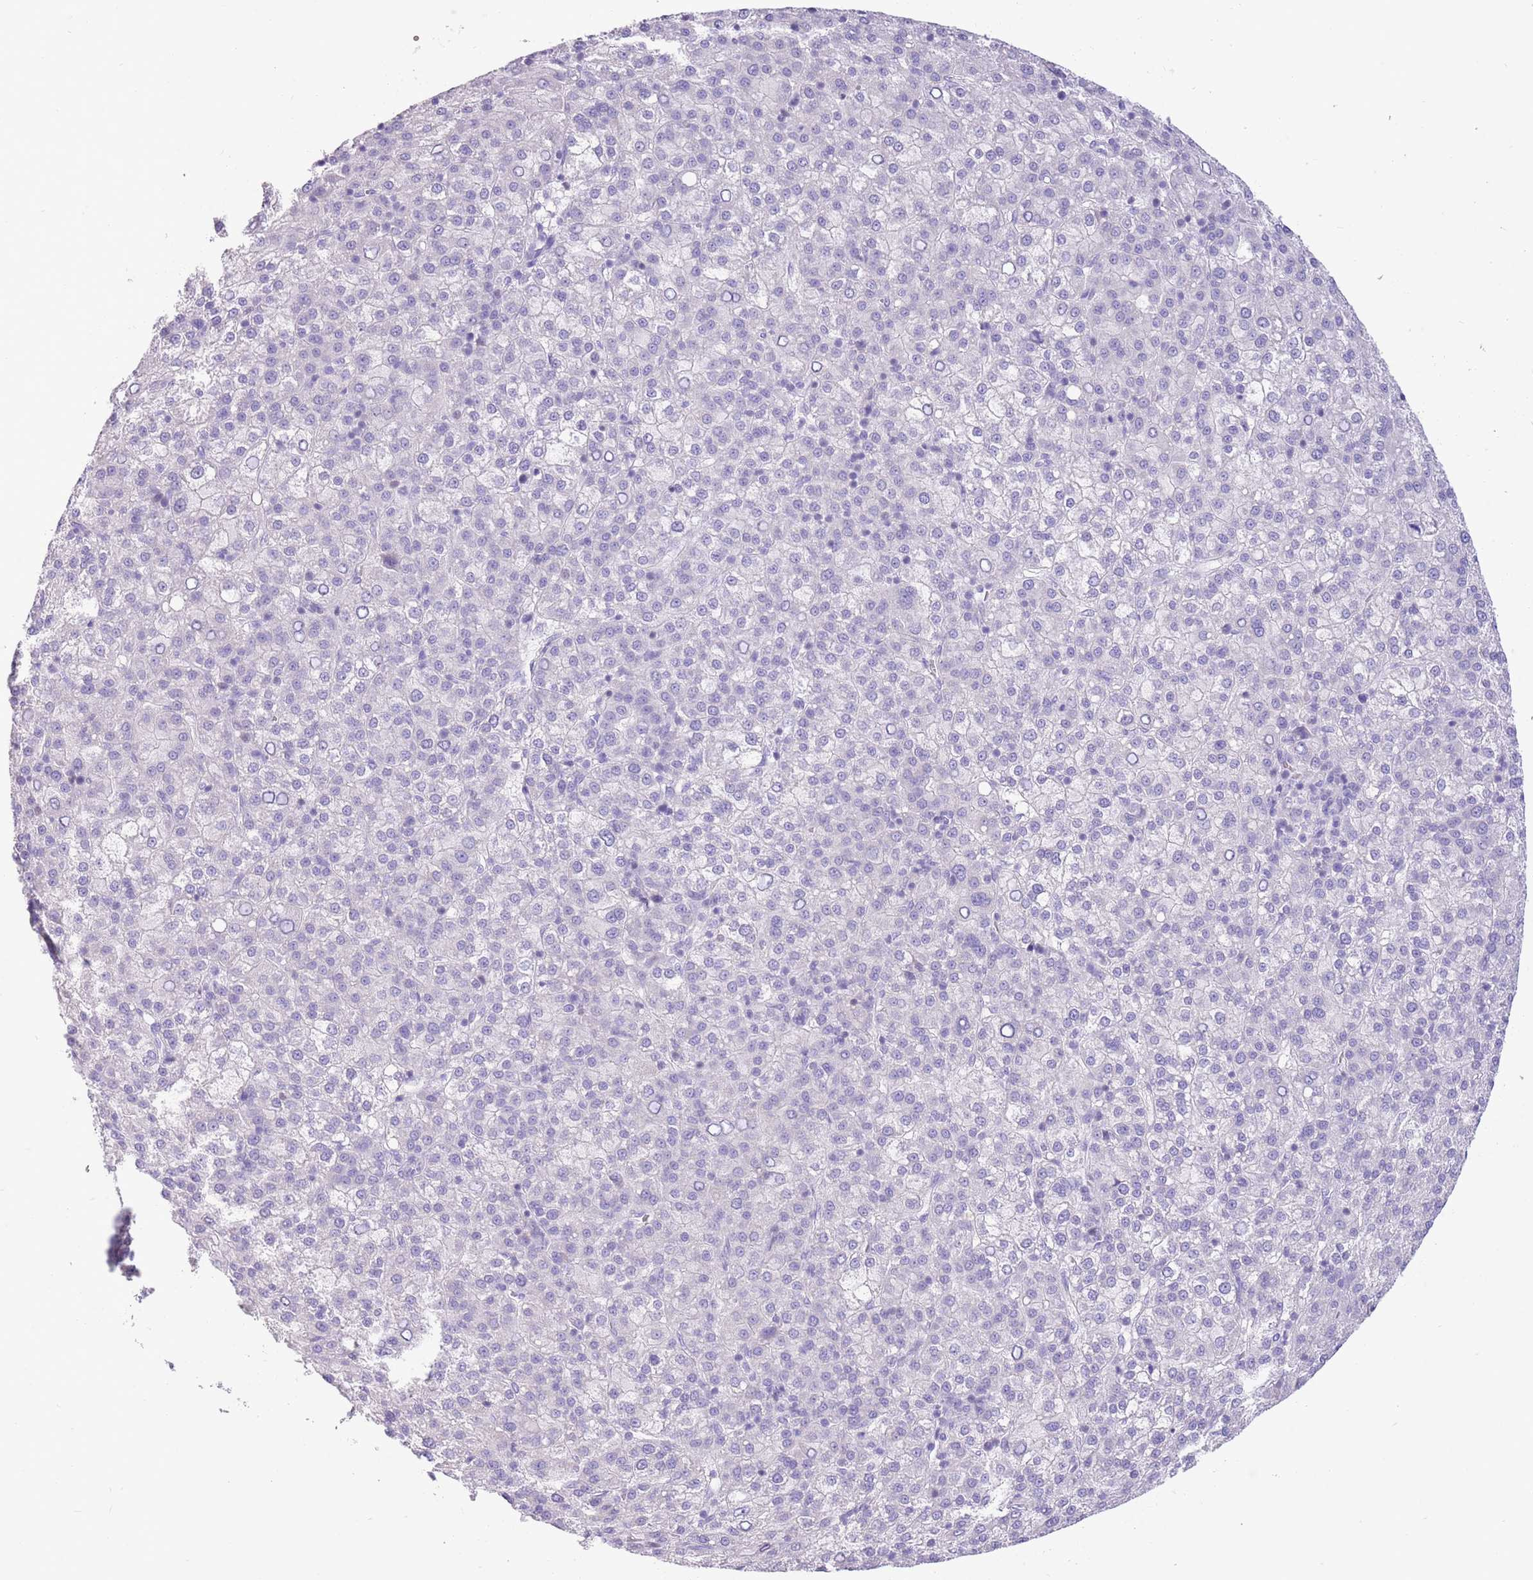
{"staining": {"intensity": "negative", "quantity": "none", "location": "none"}, "tissue": "liver cancer", "cell_type": "Tumor cells", "image_type": "cancer", "snomed": [{"axis": "morphology", "description": "Carcinoma, Hepatocellular, NOS"}, {"axis": "topography", "description": "Liver"}], "caption": "A histopathology image of hepatocellular carcinoma (liver) stained for a protein shows no brown staining in tumor cells.", "gene": "TOX2", "patient": {"sex": "female", "age": 58}}